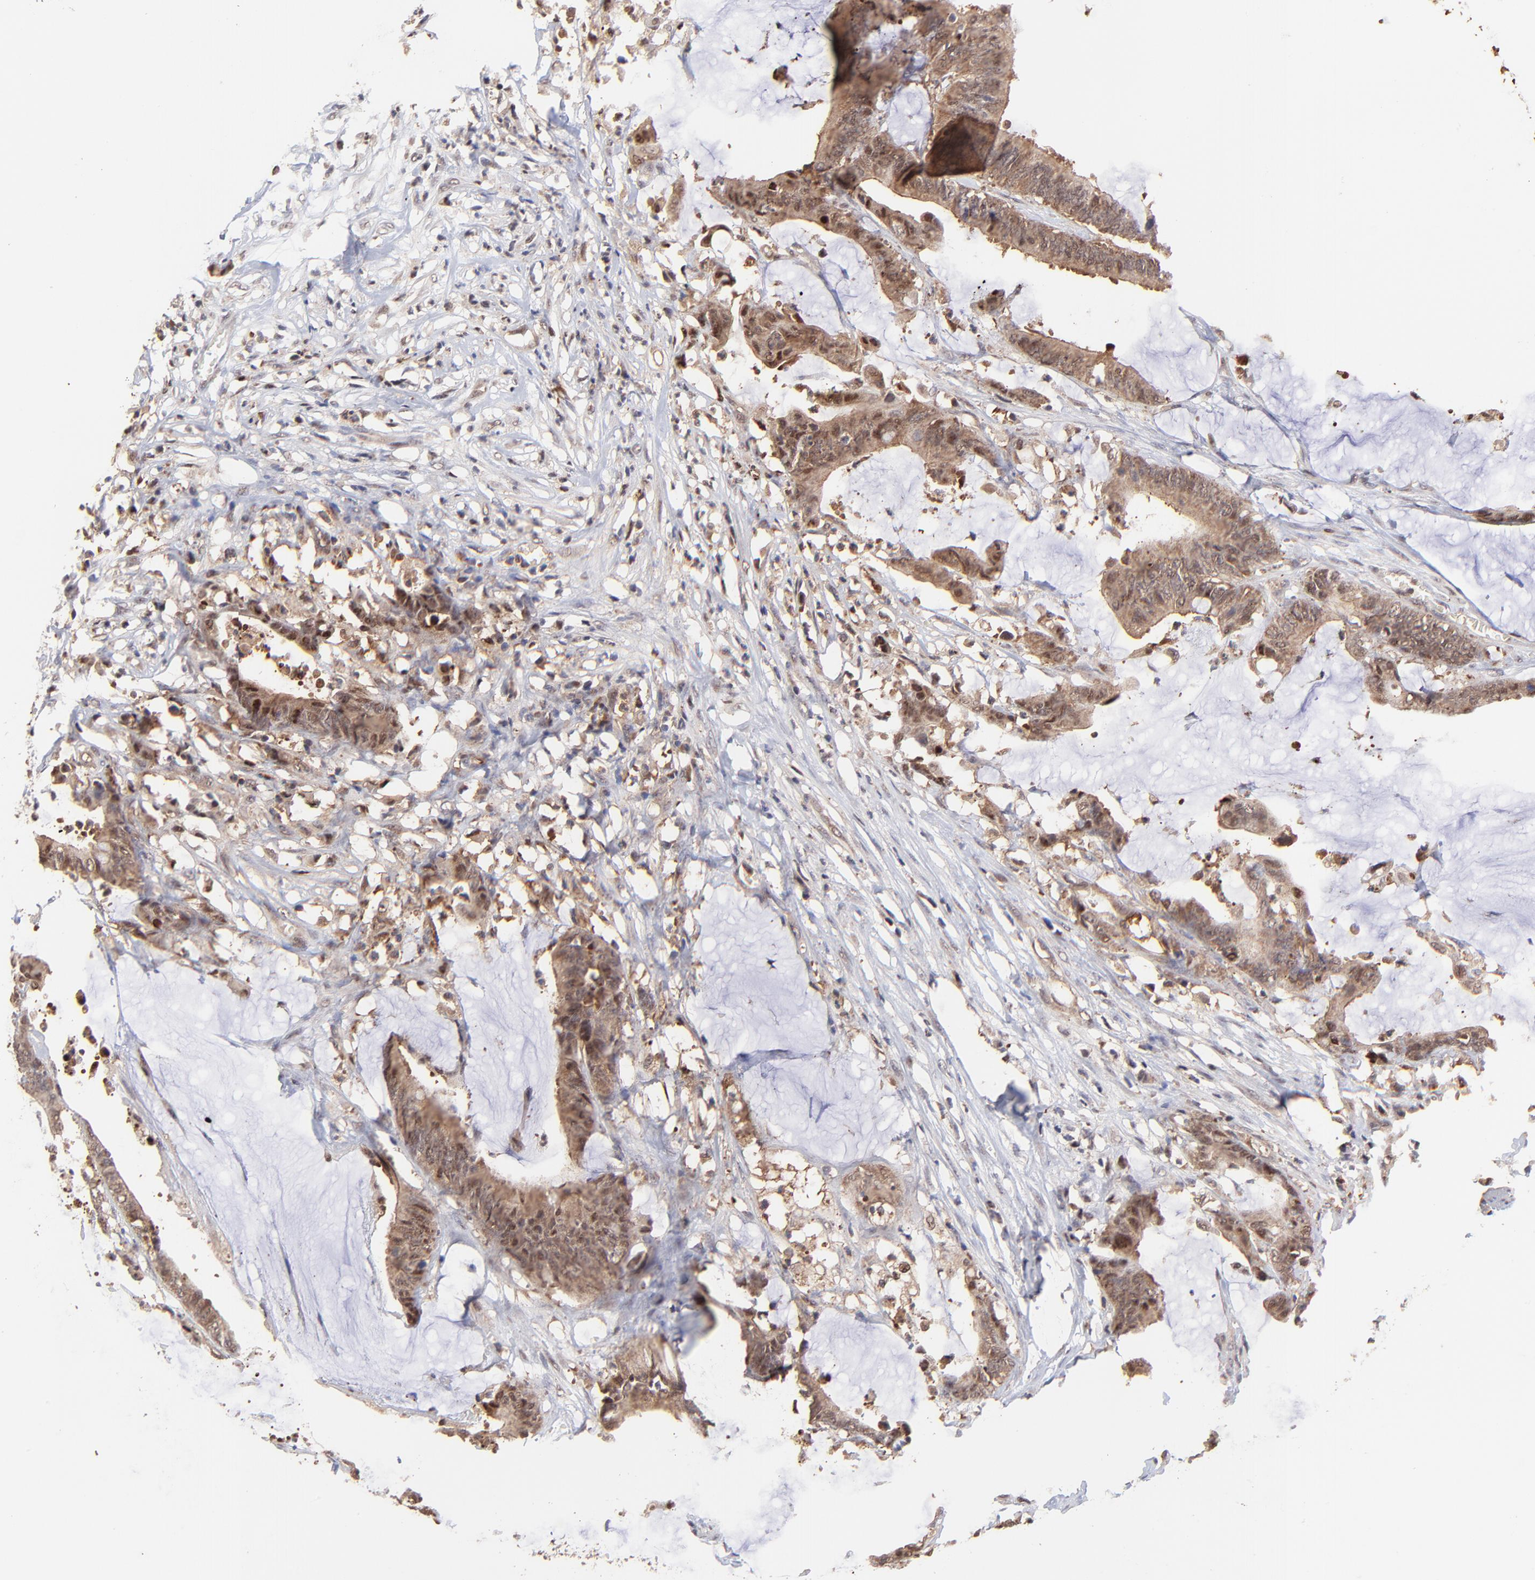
{"staining": {"intensity": "strong", "quantity": ">75%", "location": "cytoplasmic/membranous"}, "tissue": "colorectal cancer", "cell_type": "Tumor cells", "image_type": "cancer", "snomed": [{"axis": "morphology", "description": "Adenocarcinoma, NOS"}, {"axis": "topography", "description": "Rectum"}], "caption": "Colorectal adenocarcinoma stained with a brown dye demonstrates strong cytoplasmic/membranous positive expression in about >75% of tumor cells.", "gene": "PSMA6", "patient": {"sex": "female", "age": 66}}